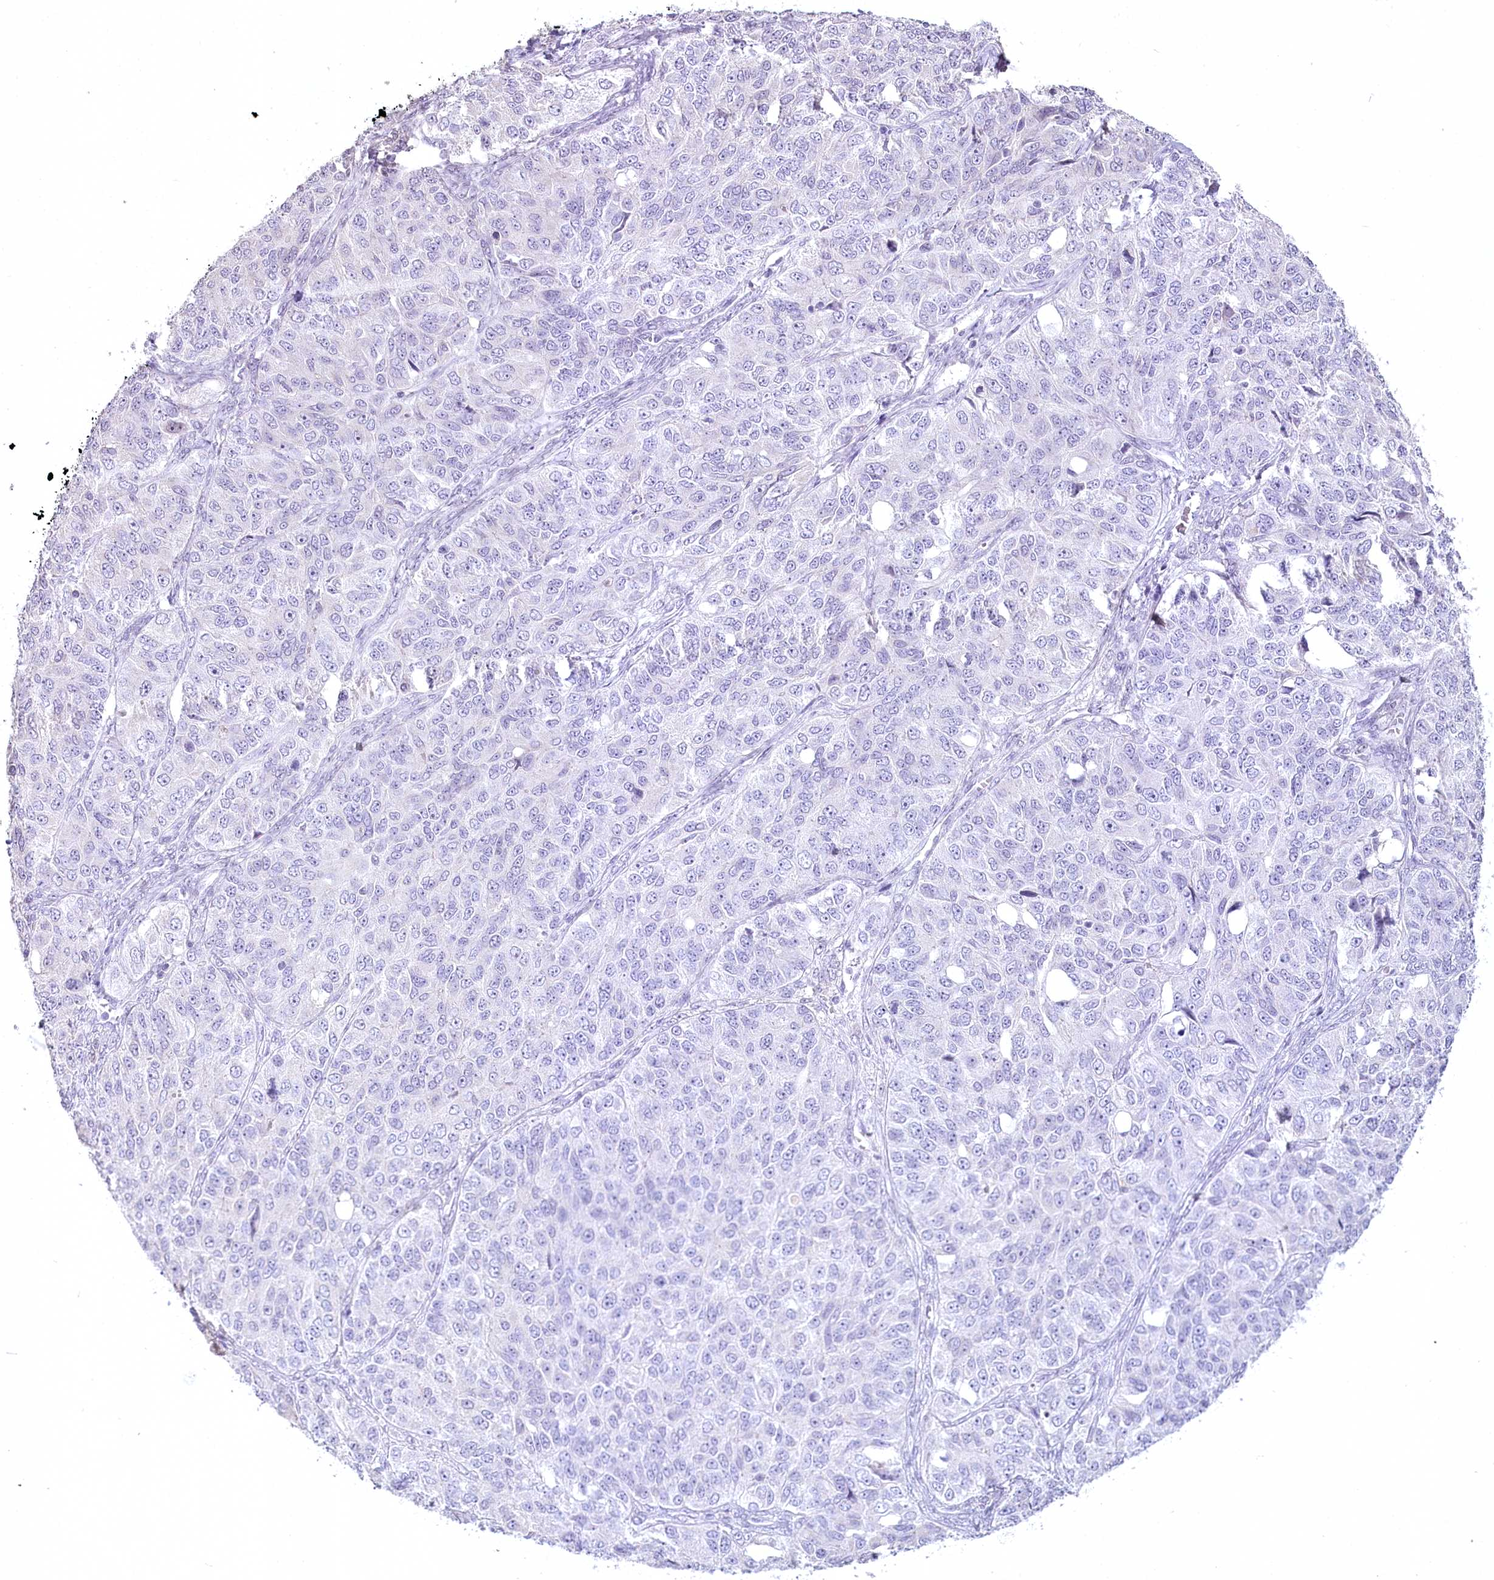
{"staining": {"intensity": "negative", "quantity": "none", "location": "none"}, "tissue": "ovarian cancer", "cell_type": "Tumor cells", "image_type": "cancer", "snomed": [{"axis": "morphology", "description": "Carcinoma, endometroid"}, {"axis": "topography", "description": "Ovary"}], "caption": "High magnification brightfield microscopy of ovarian cancer (endometroid carcinoma) stained with DAB (brown) and counterstained with hematoxylin (blue): tumor cells show no significant staining.", "gene": "USP11", "patient": {"sex": "female", "age": 51}}